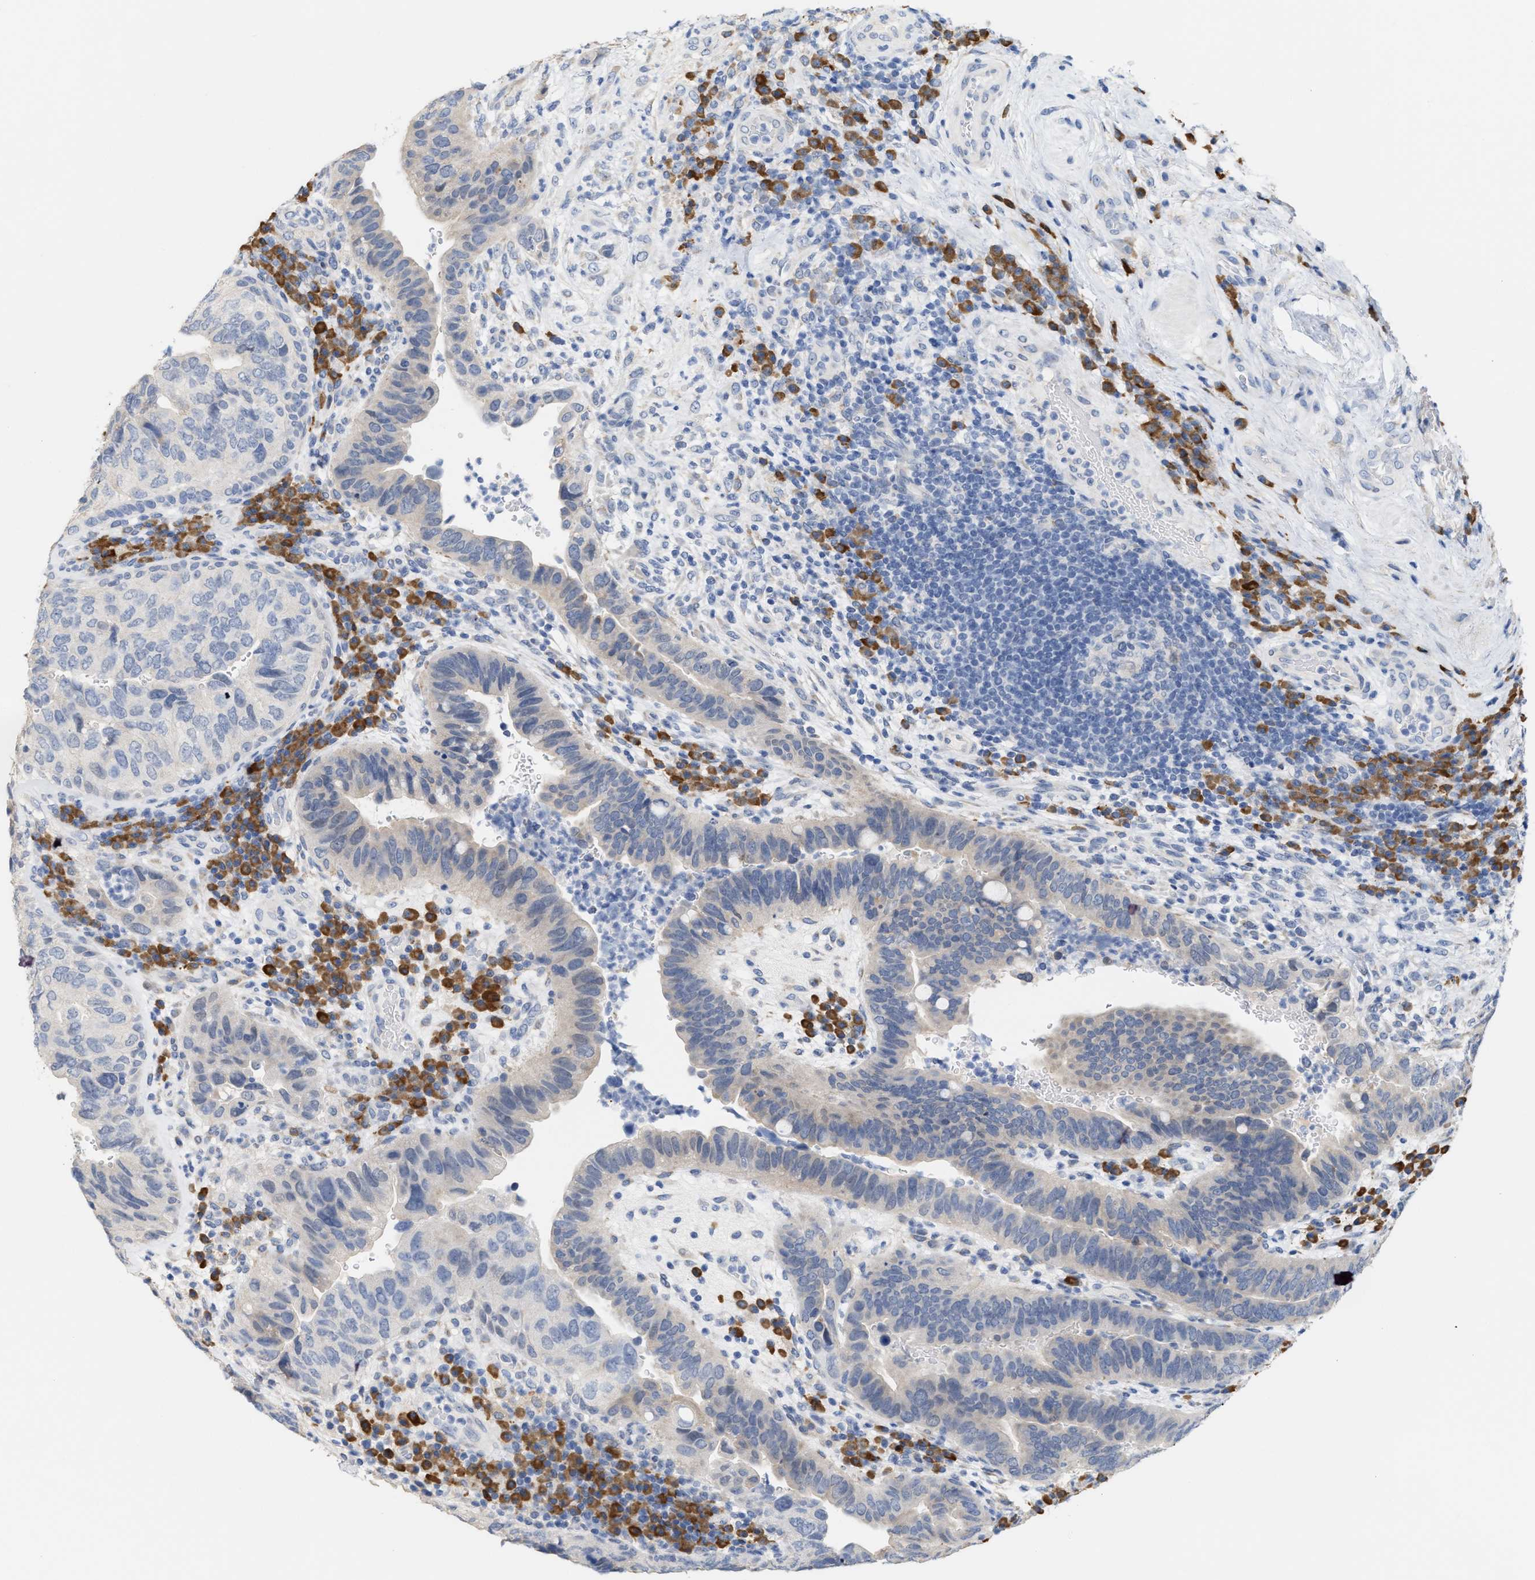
{"staining": {"intensity": "negative", "quantity": "none", "location": "none"}, "tissue": "urothelial cancer", "cell_type": "Tumor cells", "image_type": "cancer", "snomed": [{"axis": "morphology", "description": "Urothelial carcinoma, High grade"}, {"axis": "topography", "description": "Urinary bladder"}], "caption": "A photomicrograph of urothelial carcinoma (high-grade) stained for a protein demonstrates no brown staining in tumor cells. Brightfield microscopy of IHC stained with DAB (brown) and hematoxylin (blue), captured at high magnification.", "gene": "RYR2", "patient": {"sex": "female", "age": 82}}